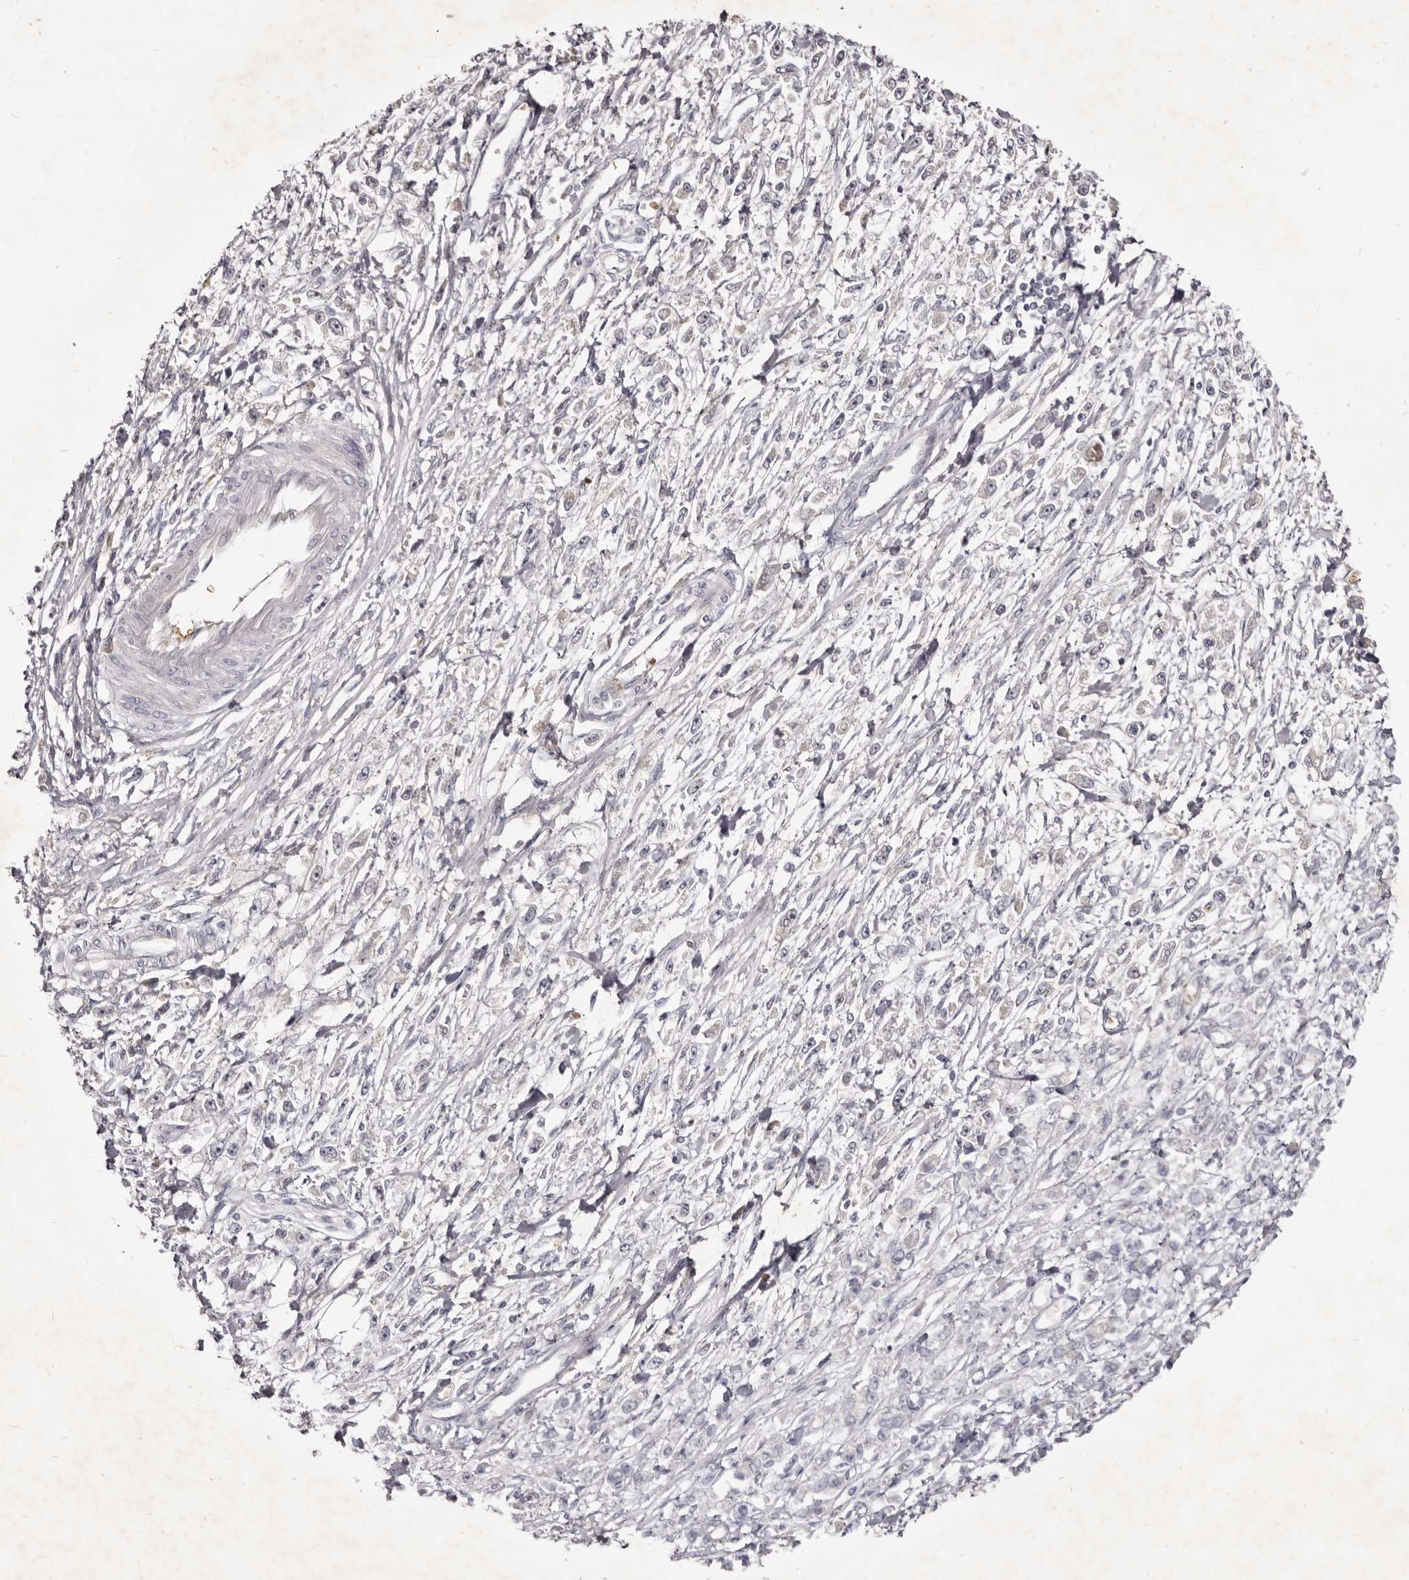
{"staining": {"intensity": "negative", "quantity": "none", "location": "none"}, "tissue": "stomach cancer", "cell_type": "Tumor cells", "image_type": "cancer", "snomed": [{"axis": "morphology", "description": "Adenocarcinoma, NOS"}, {"axis": "topography", "description": "Stomach"}], "caption": "Tumor cells are negative for brown protein staining in stomach cancer (adenocarcinoma).", "gene": "KIF2B", "patient": {"sex": "female", "age": 59}}